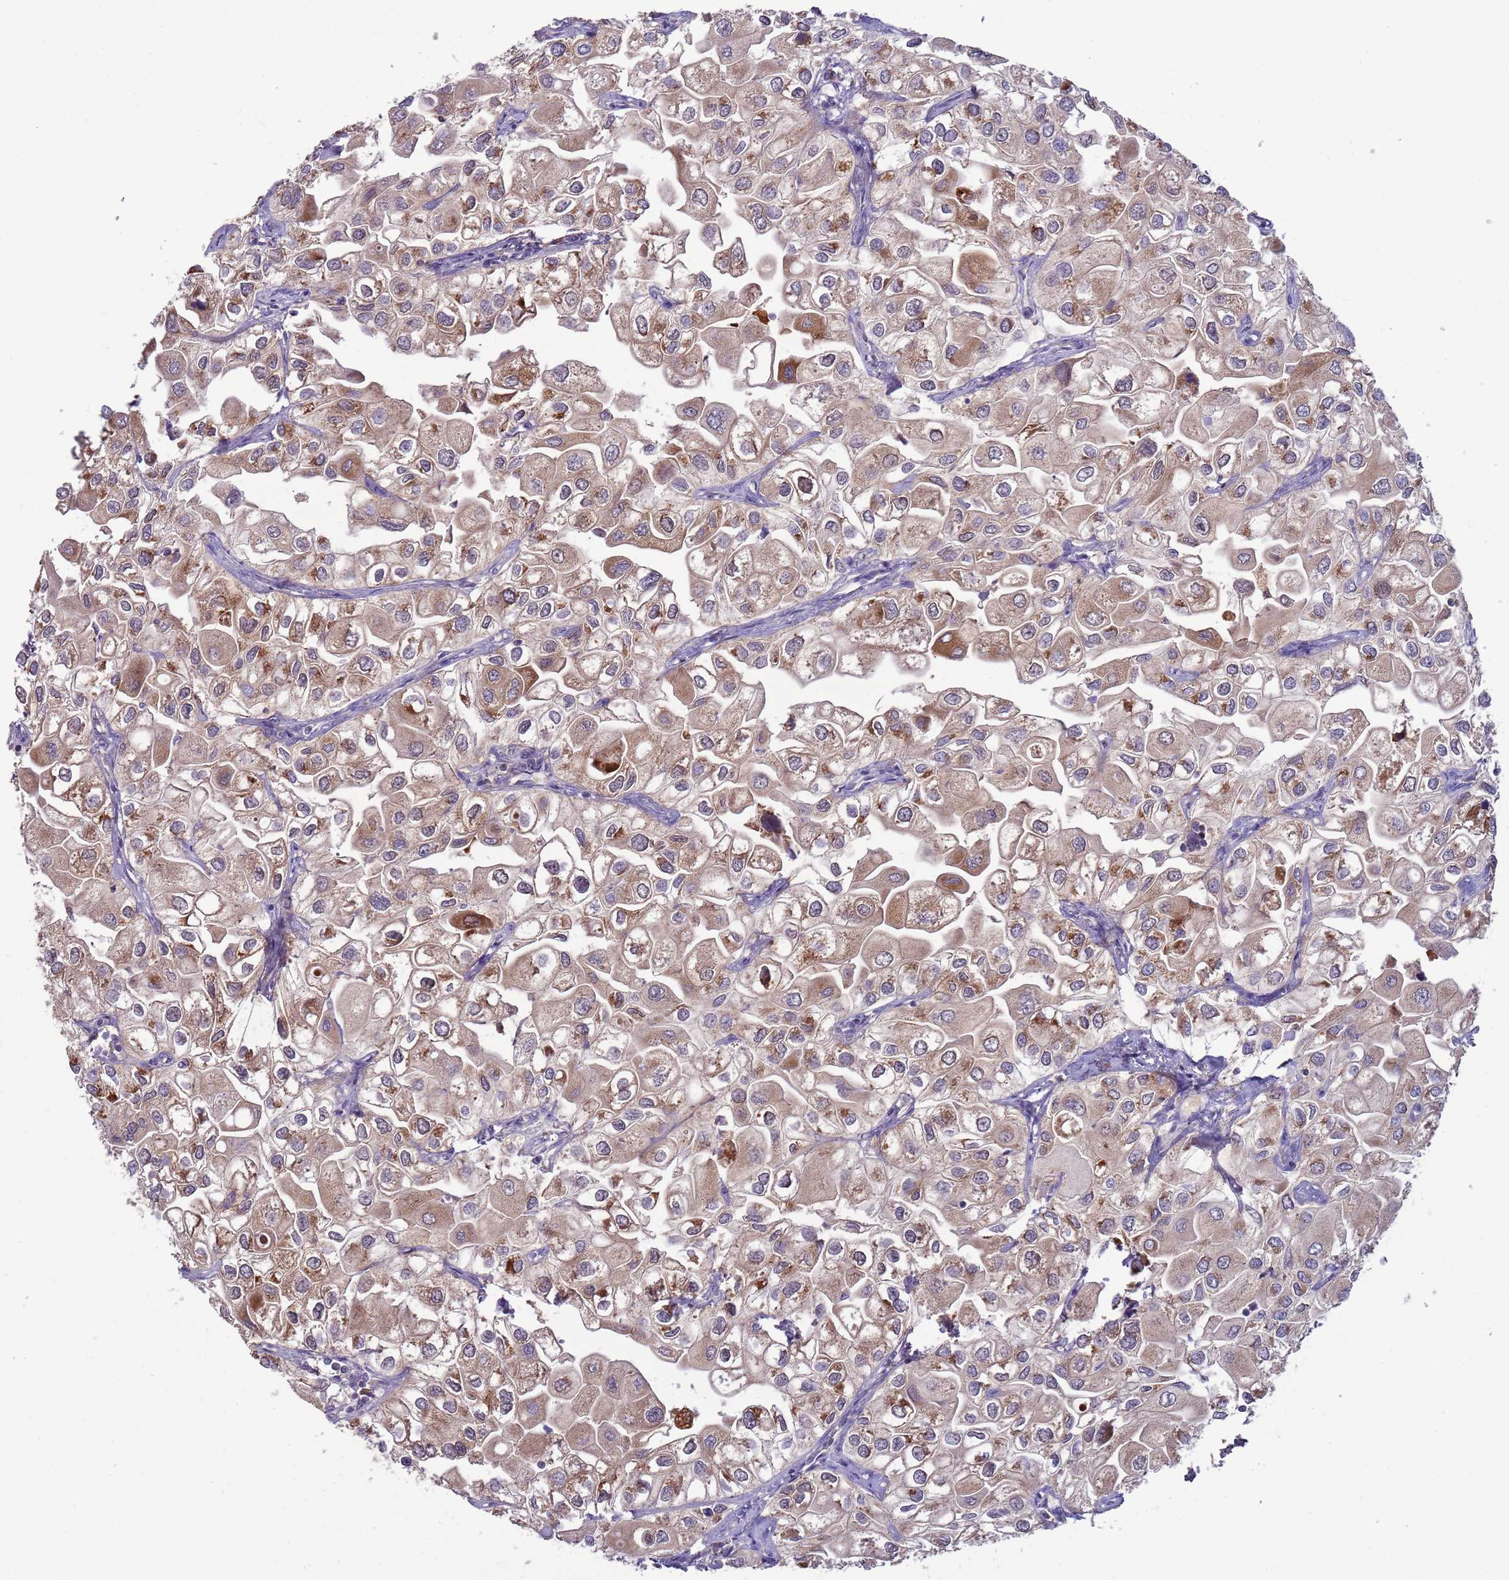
{"staining": {"intensity": "moderate", "quantity": ">75%", "location": "cytoplasmic/membranous"}, "tissue": "urothelial cancer", "cell_type": "Tumor cells", "image_type": "cancer", "snomed": [{"axis": "morphology", "description": "Urothelial carcinoma, High grade"}, {"axis": "topography", "description": "Urinary bladder"}], "caption": "Brown immunohistochemical staining in human urothelial cancer displays moderate cytoplasmic/membranous expression in approximately >75% of tumor cells.", "gene": "UQCRQ", "patient": {"sex": "male", "age": 64}}